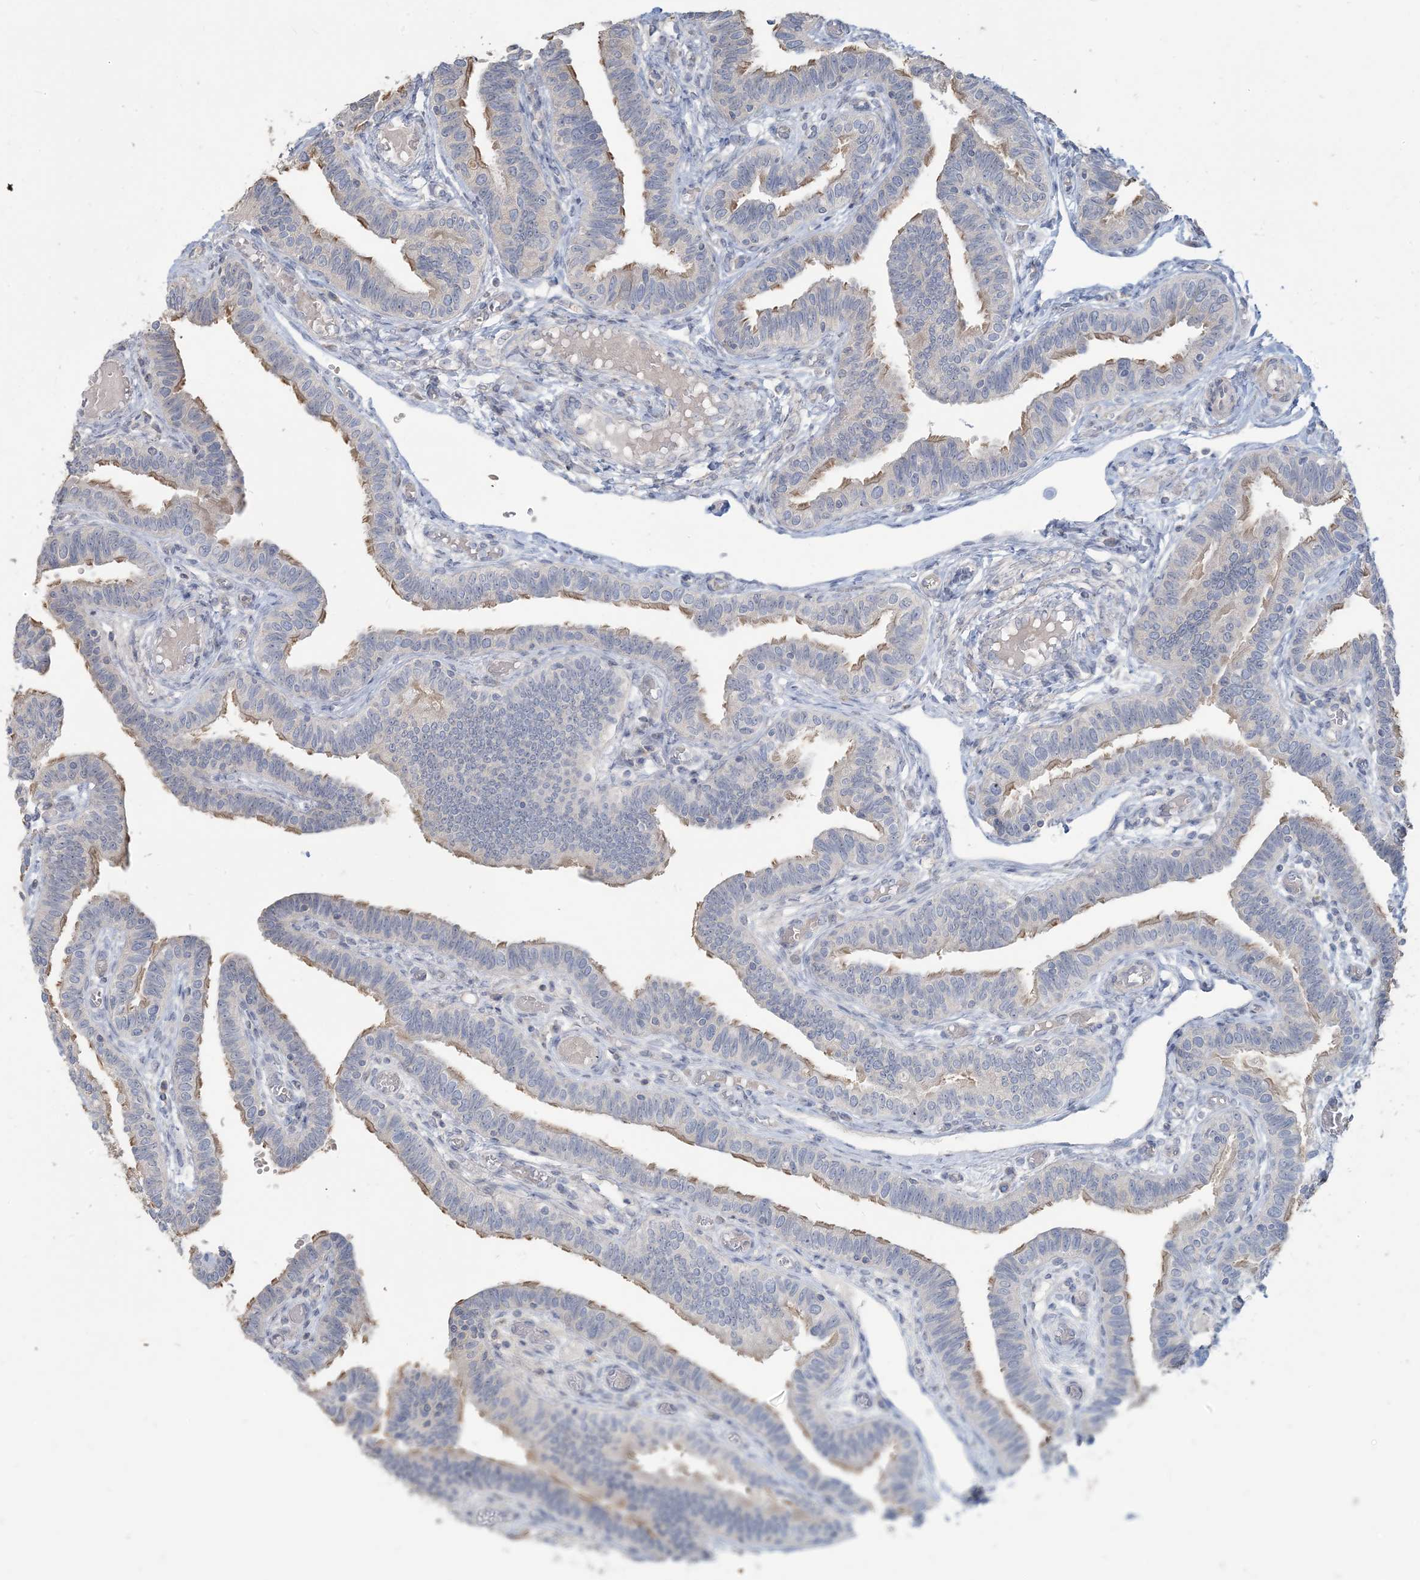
{"staining": {"intensity": "moderate", "quantity": "<25%", "location": "cytoplasmic/membranous"}, "tissue": "fallopian tube", "cell_type": "Glandular cells", "image_type": "normal", "snomed": [{"axis": "morphology", "description": "Normal tissue, NOS"}, {"axis": "topography", "description": "Fallopian tube"}], "caption": "Fallopian tube stained with immunohistochemistry (IHC) demonstrates moderate cytoplasmic/membranous positivity in about <25% of glandular cells.", "gene": "NPHS2", "patient": {"sex": "female", "age": 39}}